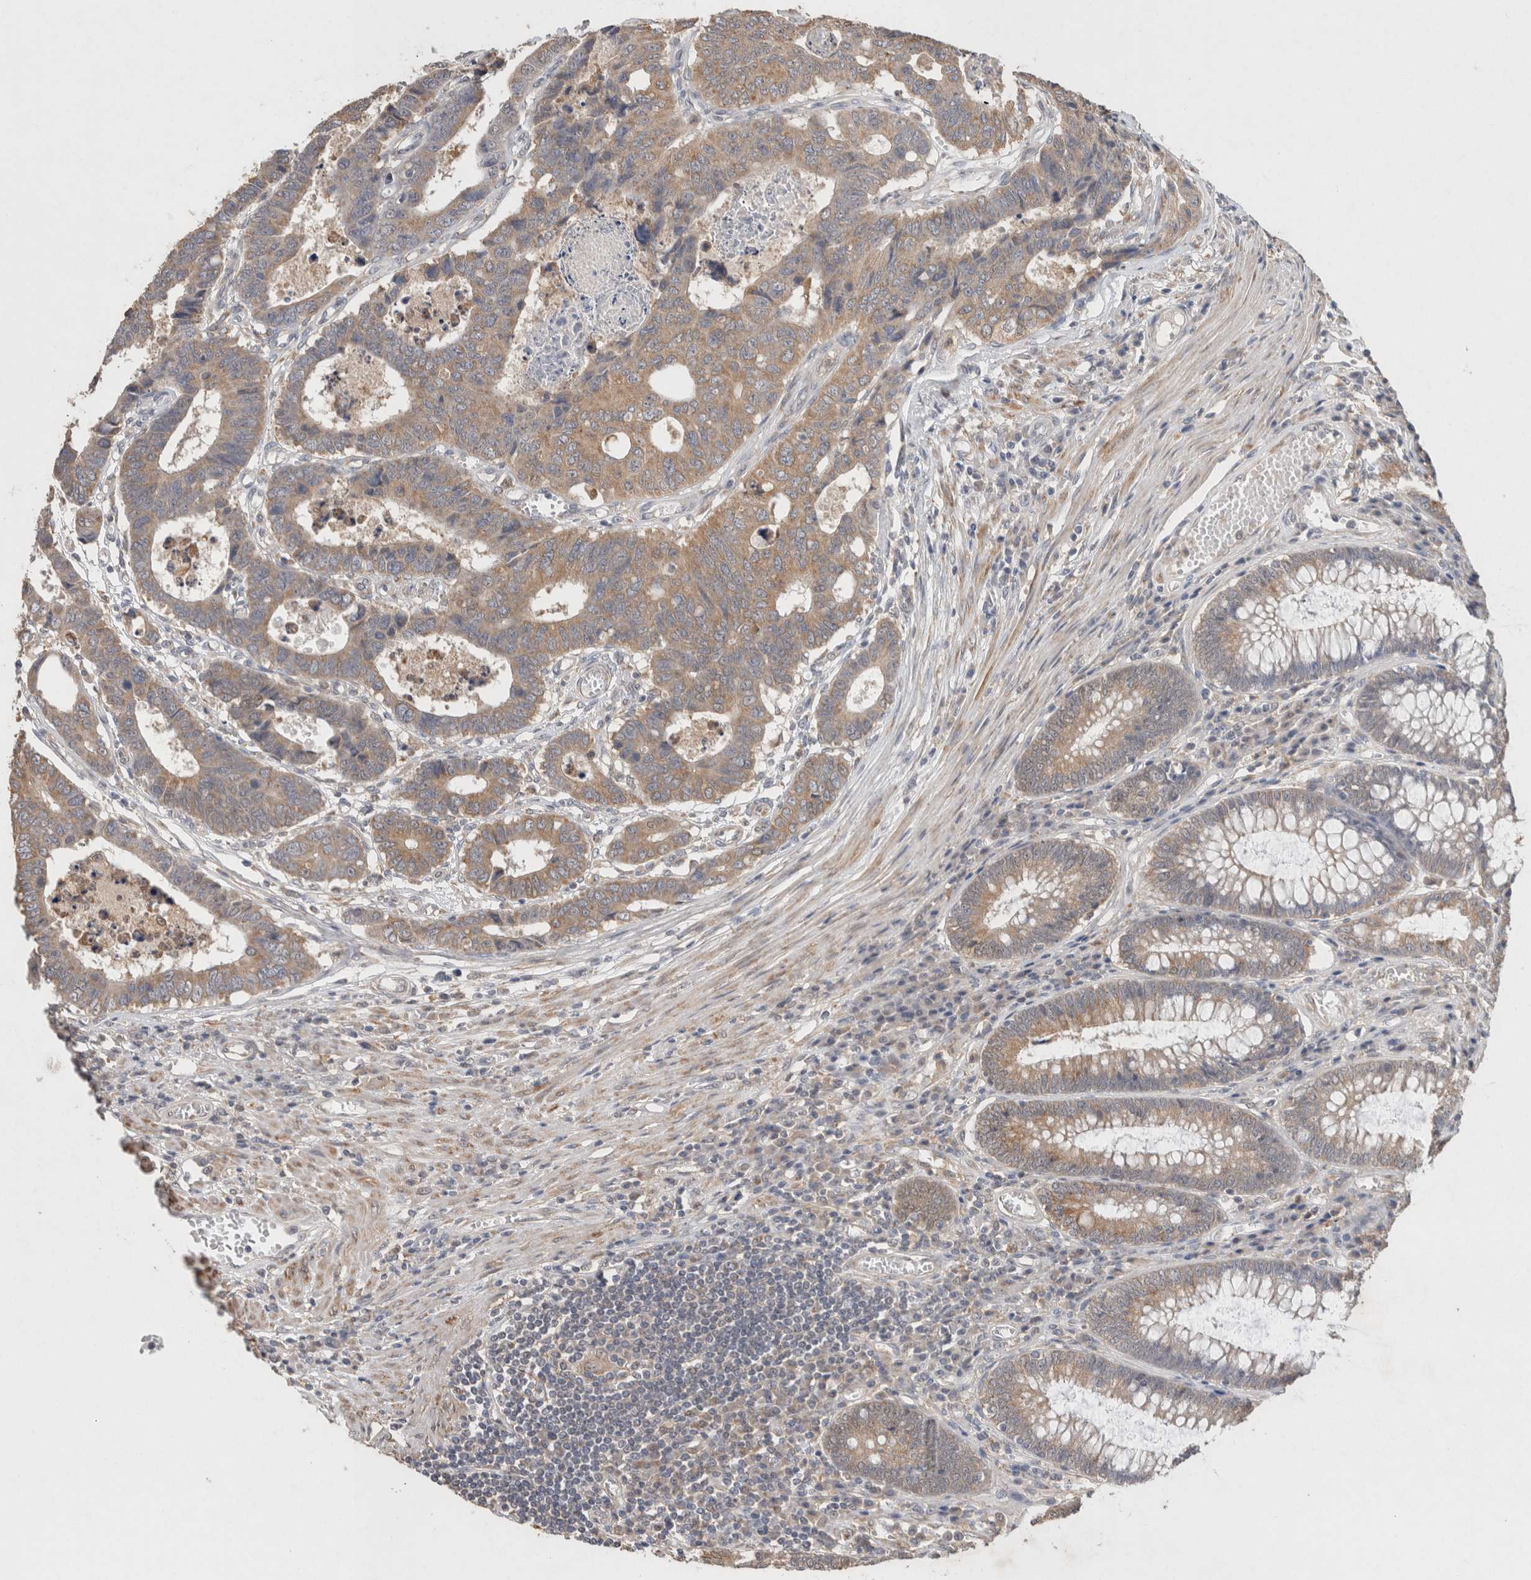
{"staining": {"intensity": "moderate", "quantity": ">75%", "location": "cytoplasmic/membranous"}, "tissue": "colorectal cancer", "cell_type": "Tumor cells", "image_type": "cancer", "snomed": [{"axis": "morphology", "description": "Adenocarcinoma, NOS"}, {"axis": "topography", "description": "Rectum"}], "caption": "Immunohistochemistry image of human colorectal cancer (adenocarcinoma) stained for a protein (brown), which demonstrates medium levels of moderate cytoplasmic/membranous expression in about >75% of tumor cells.", "gene": "RAB14", "patient": {"sex": "male", "age": 84}}